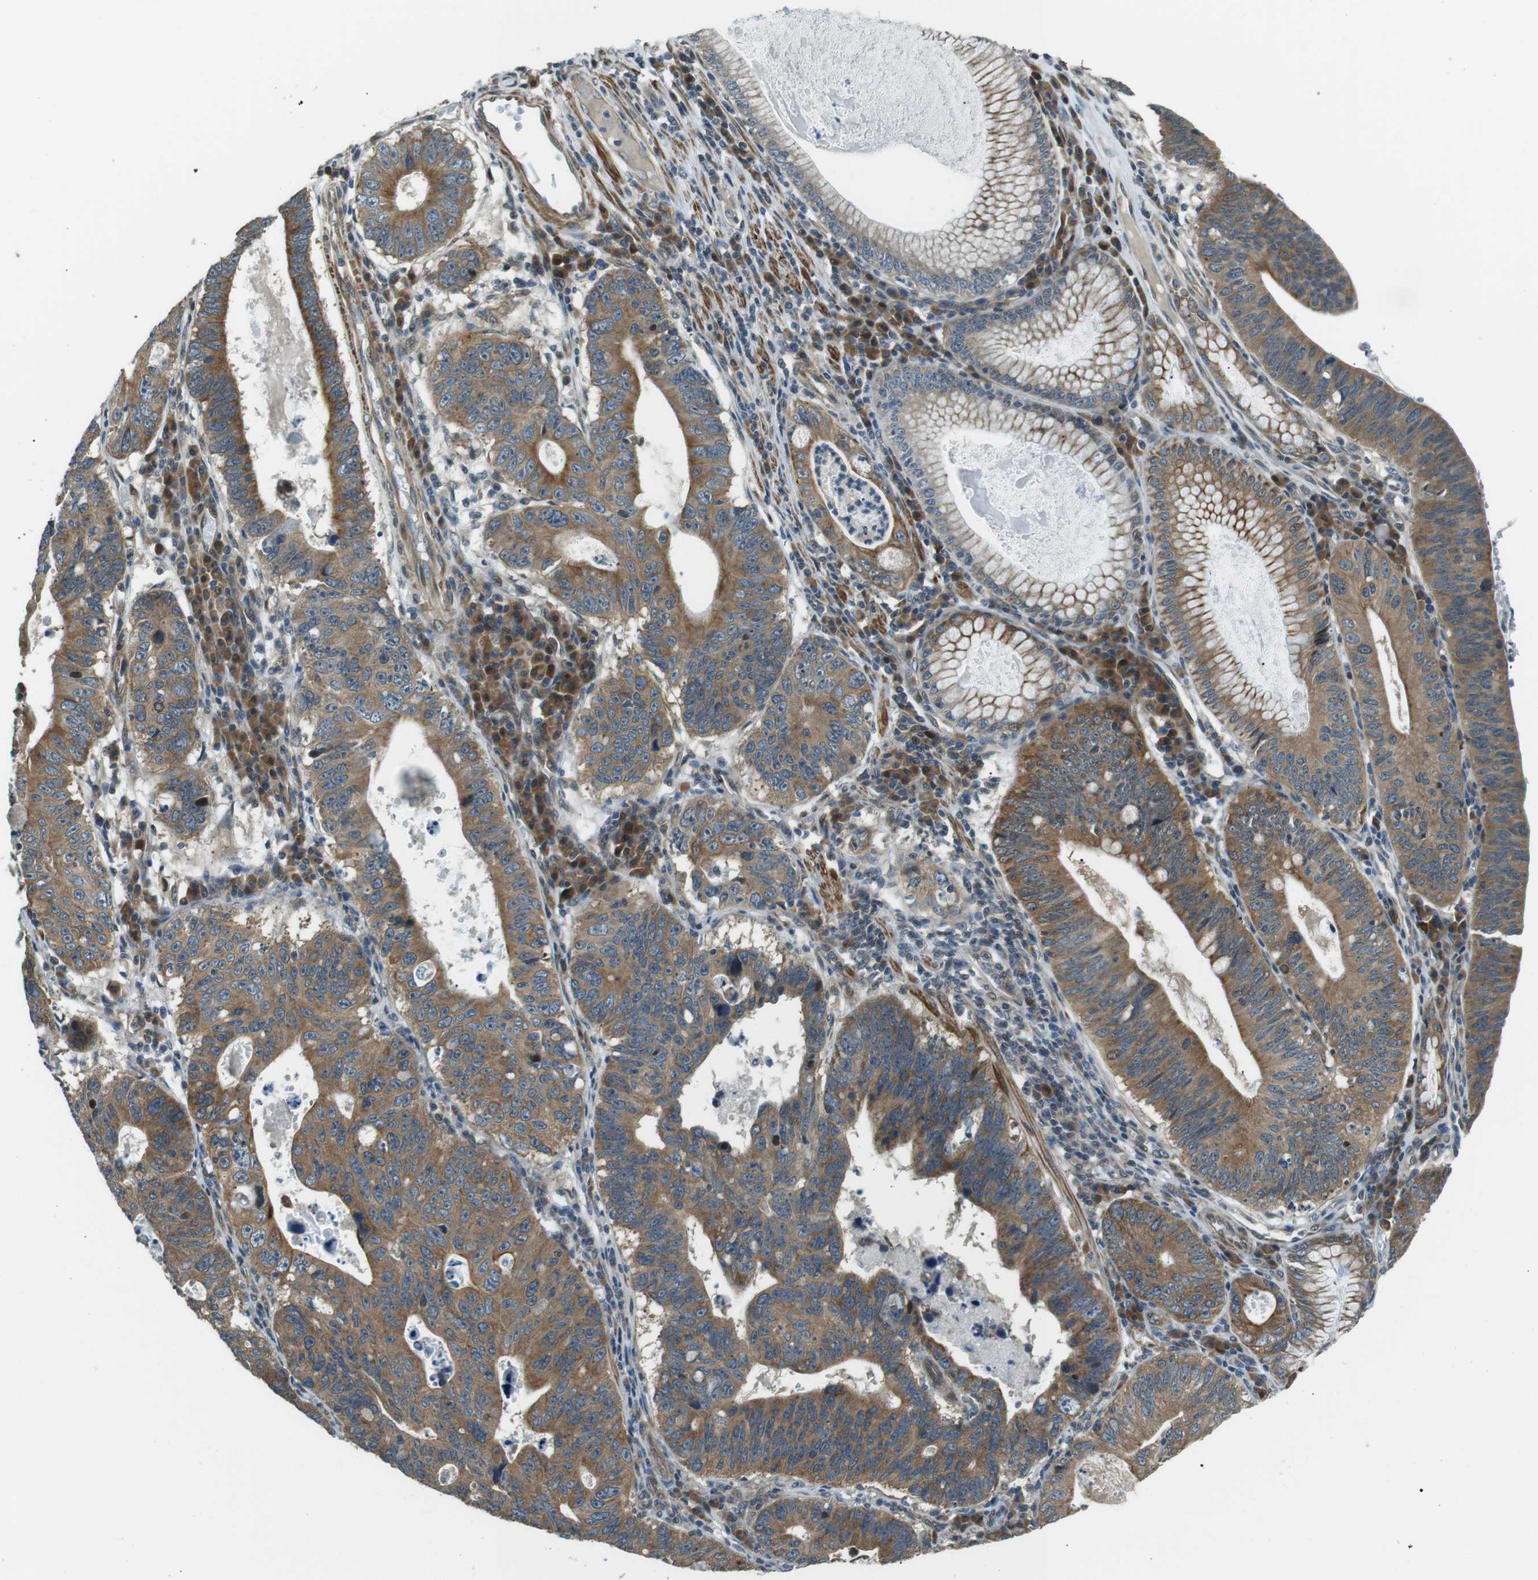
{"staining": {"intensity": "moderate", "quantity": ">75%", "location": "cytoplasmic/membranous"}, "tissue": "stomach cancer", "cell_type": "Tumor cells", "image_type": "cancer", "snomed": [{"axis": "morphology", "description": "Adenocarcinoma, NOS"}, {"axis": "topography", "description": "Stomach"}], "caption": "Immunohistochemical staining of stomach adenocarcinoma demonstrates moderate cytoplasmic/membranous protein expression in approximately >75% of tumor cells.", "gene": "TMEM74", "patient": {"sex": "male", "age": 59}}